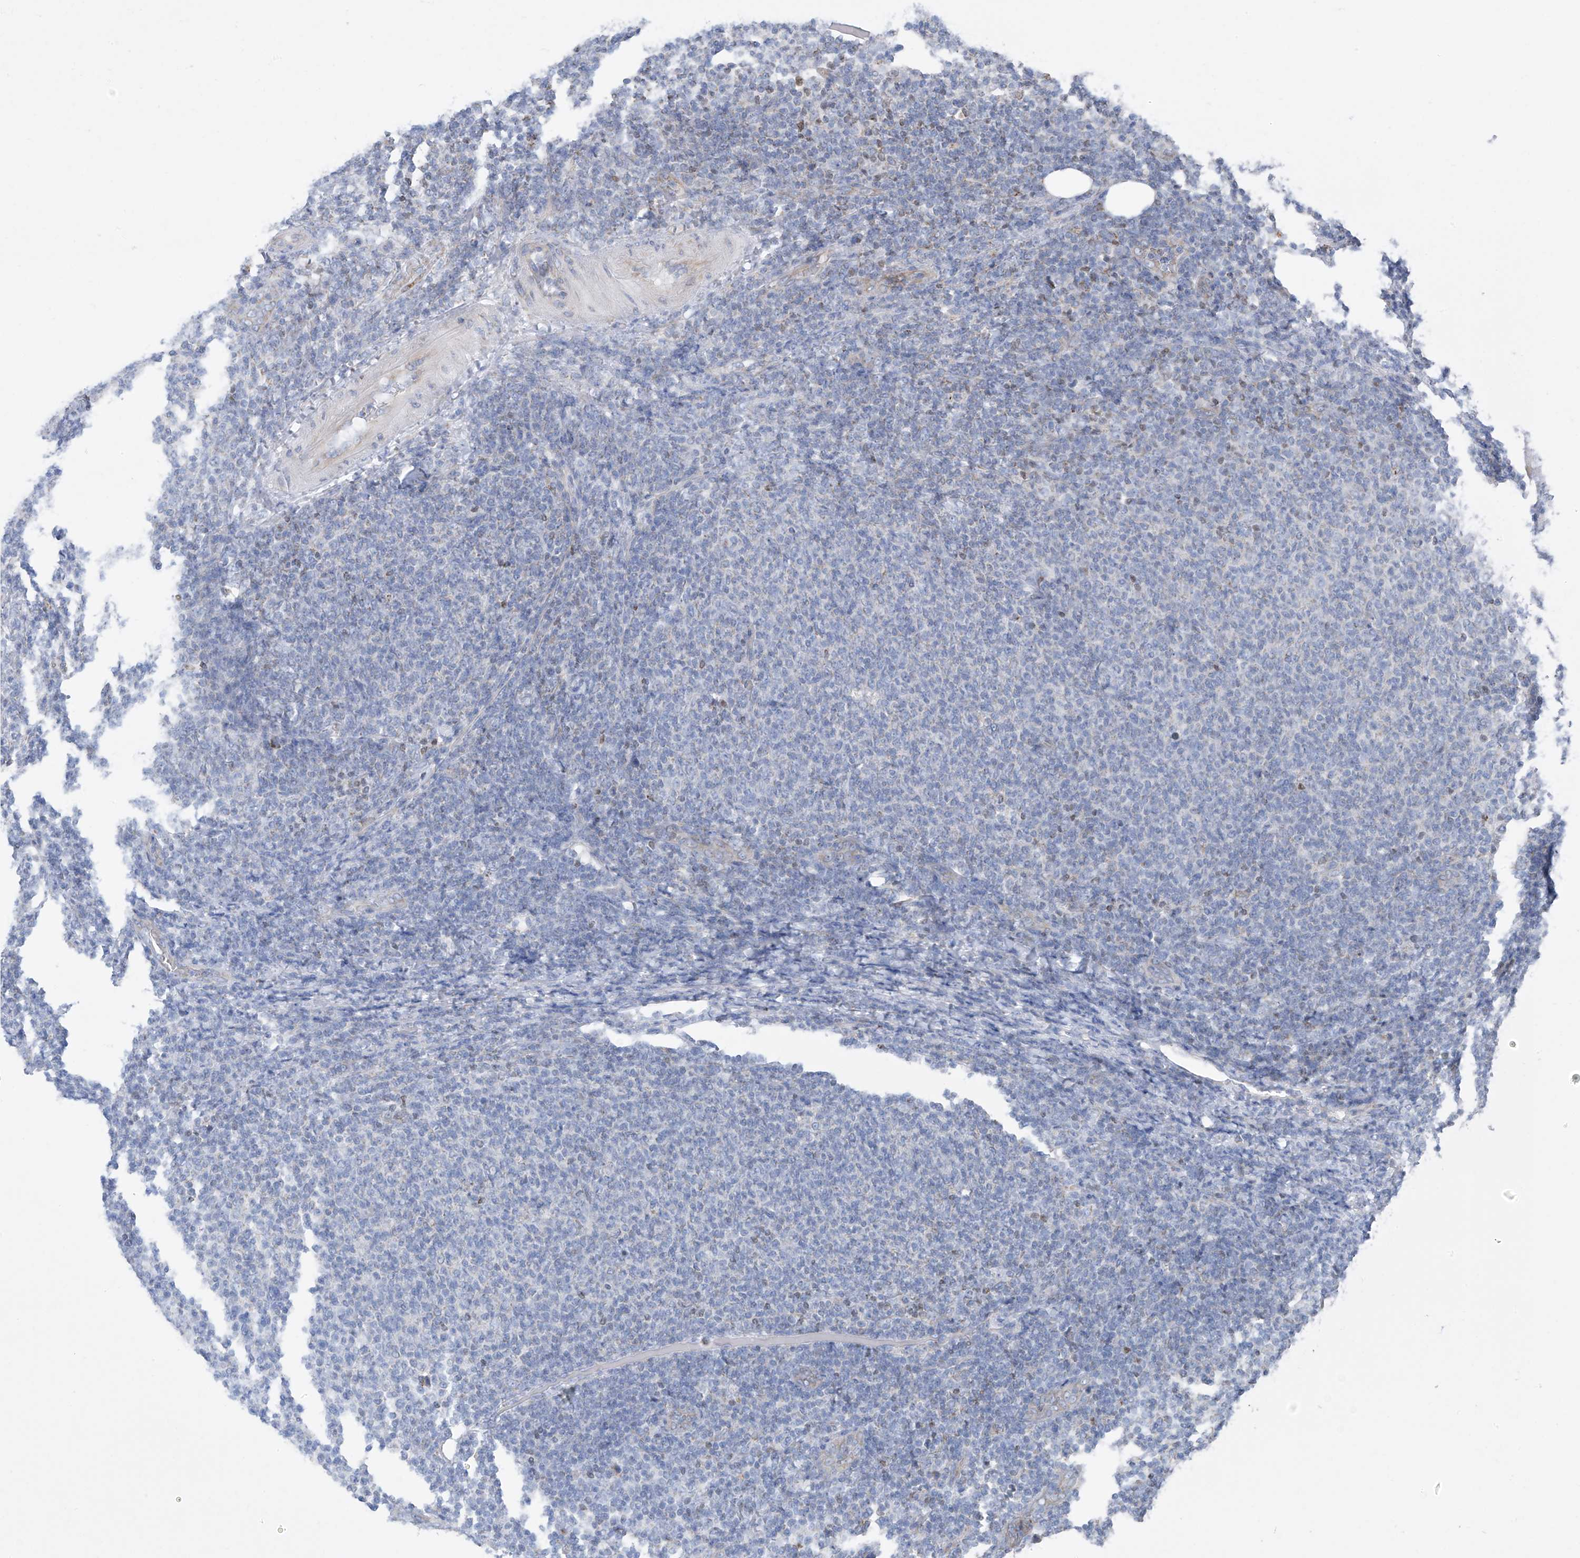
{"staining": {"intensity": "negative", "quantity": "none", "location": "none"}, "tissue": "lymphoma", "cell_type": "Tumor cells", "image_type": "cancer", "snomed": [{"axis": "morphology", "description": "Malignant lymphoma, non-Hodgkin's type, Low grade"}, {"axis": "topography", "description": "Lymph node"}], "caption": "High power microscopy photomicrograph of an immunohistochemistry image of malignant lymphoma, non-Hodgkin's type (low-grade), revealing no significant staining in tumor cells.", "gene": "EOMES", "patient": {"sex": "male", "age": 66}}